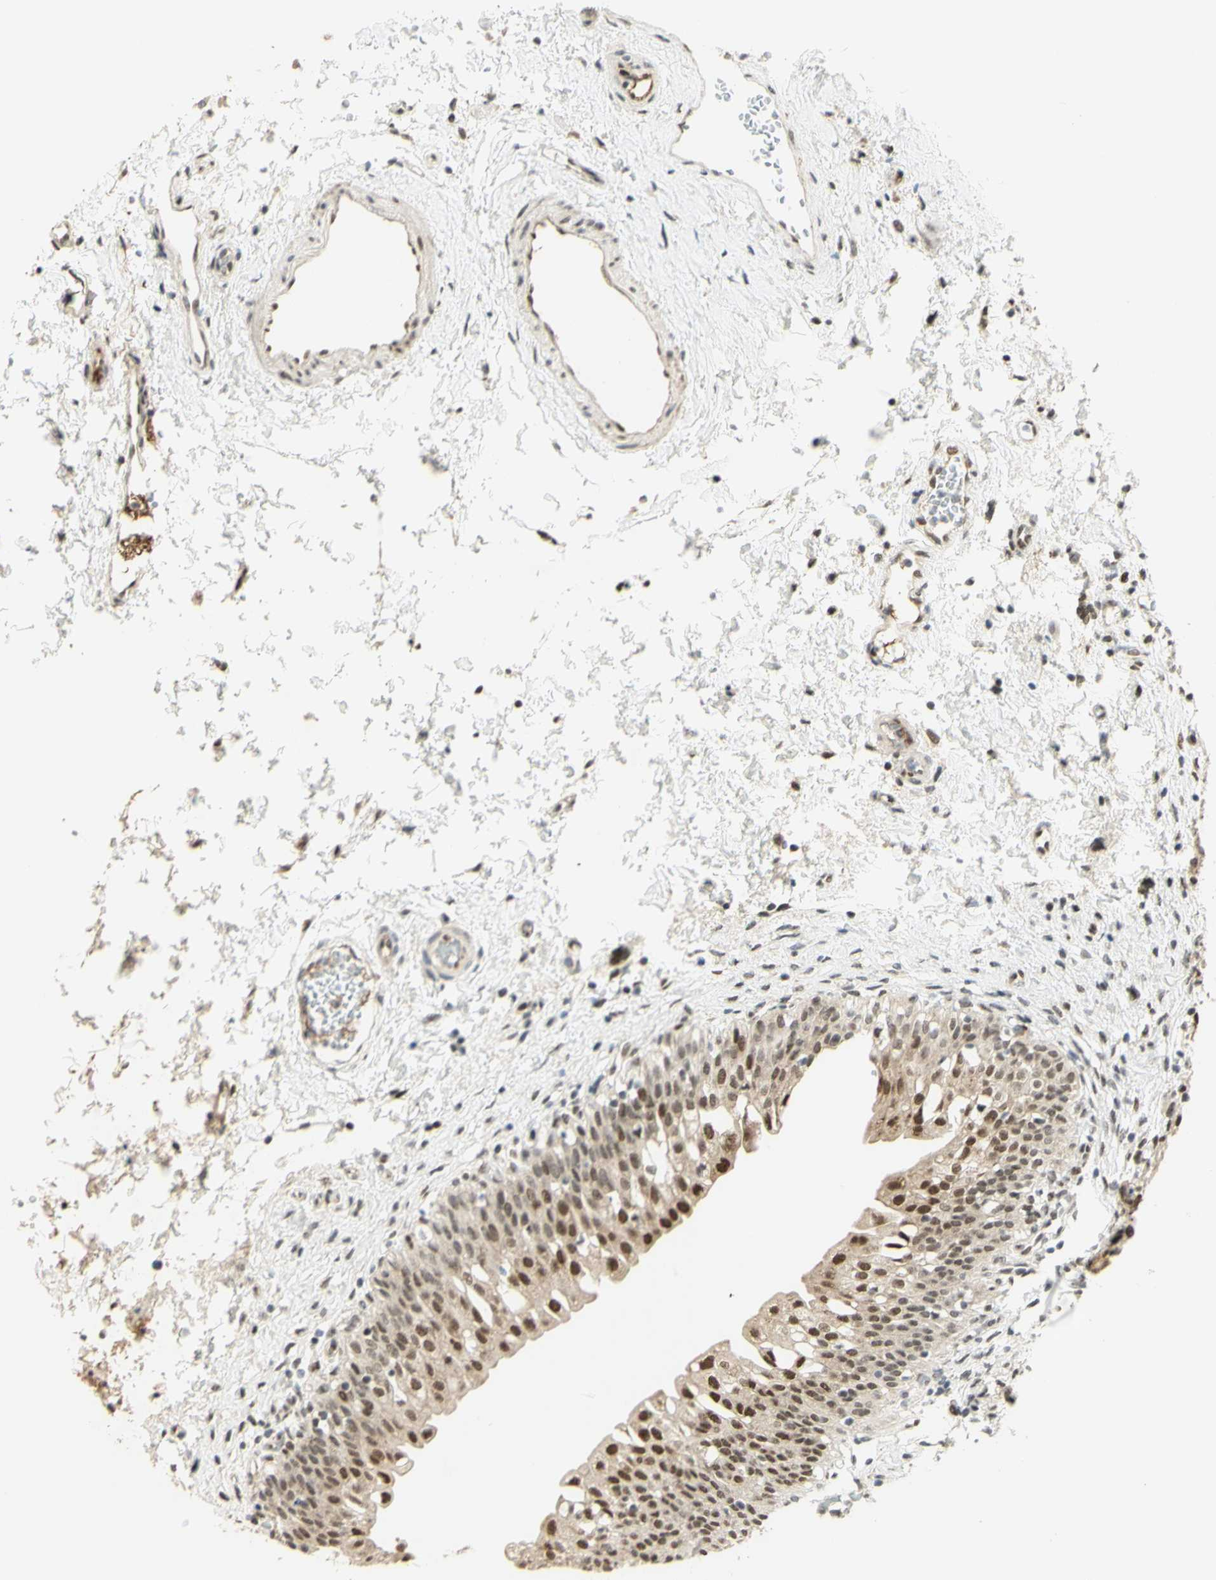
{"staining": {"intensity": "moderate", "quantity": ">75%", "location": "nuclear"}, "tissue": "urinary bladder", "cell_type": "Urothelial cells", "image_type": "normal", "snomed": [{"axis": "morphology", "description": "Normal tissue, NOS"}, {"axis": "topography", "description": "Urinary bladder"}], "caption": "Immunohistochemistry (IHC) histopathology image of normal human urinary bladder stained for a protein (brown), which displays medium levels of moderate nuclear expression in approximately >75% of urothelial cells.", "gene": "DDX1", "patient": {"sex": "male", "age": 55}}